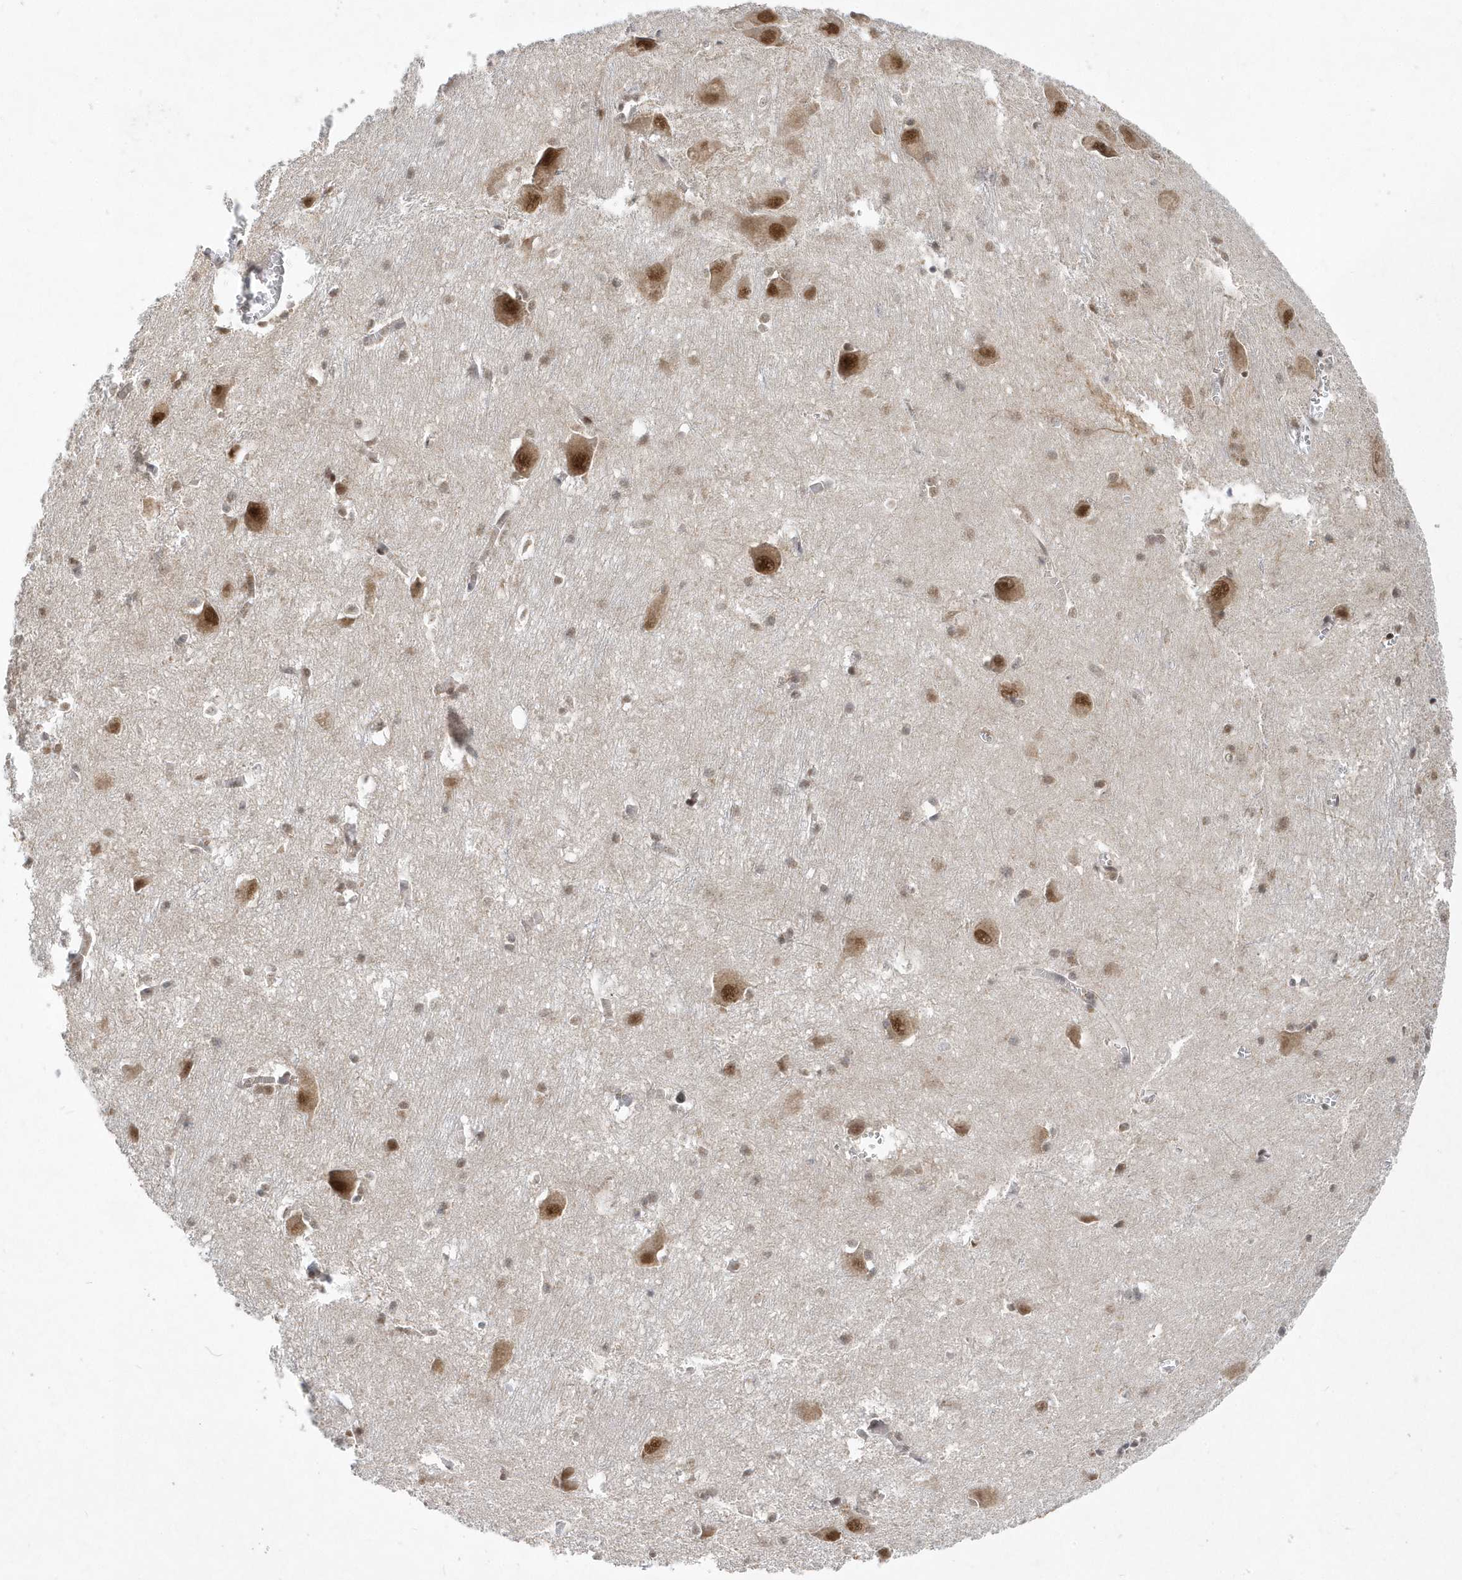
{"staining": {"intensity": "moderate", "quantity": "25%-75%", "location": "cytoplasmic/membranous,nuclear"}, "tissue": "caudate", "cell_type": "Glial cells", "image_type": "normal", "snomed": [{"axis": "morphology", "description": "Normal tissue, NOS"}, {"axis": "topography", "description": "Lateral ventricle wall"}], "caption": "IHC micrograph of unremarkable caudate: caudate stained using IHC displays medium levels of moderate protein expression localized specifically in the cytoplasmic/membranous,nuclear of glial cells, appearing as a cytoplasmic/membranous,nuclear brown color.", "gene": "MXI1", "patient": {"sex": "male", "age": 37}}